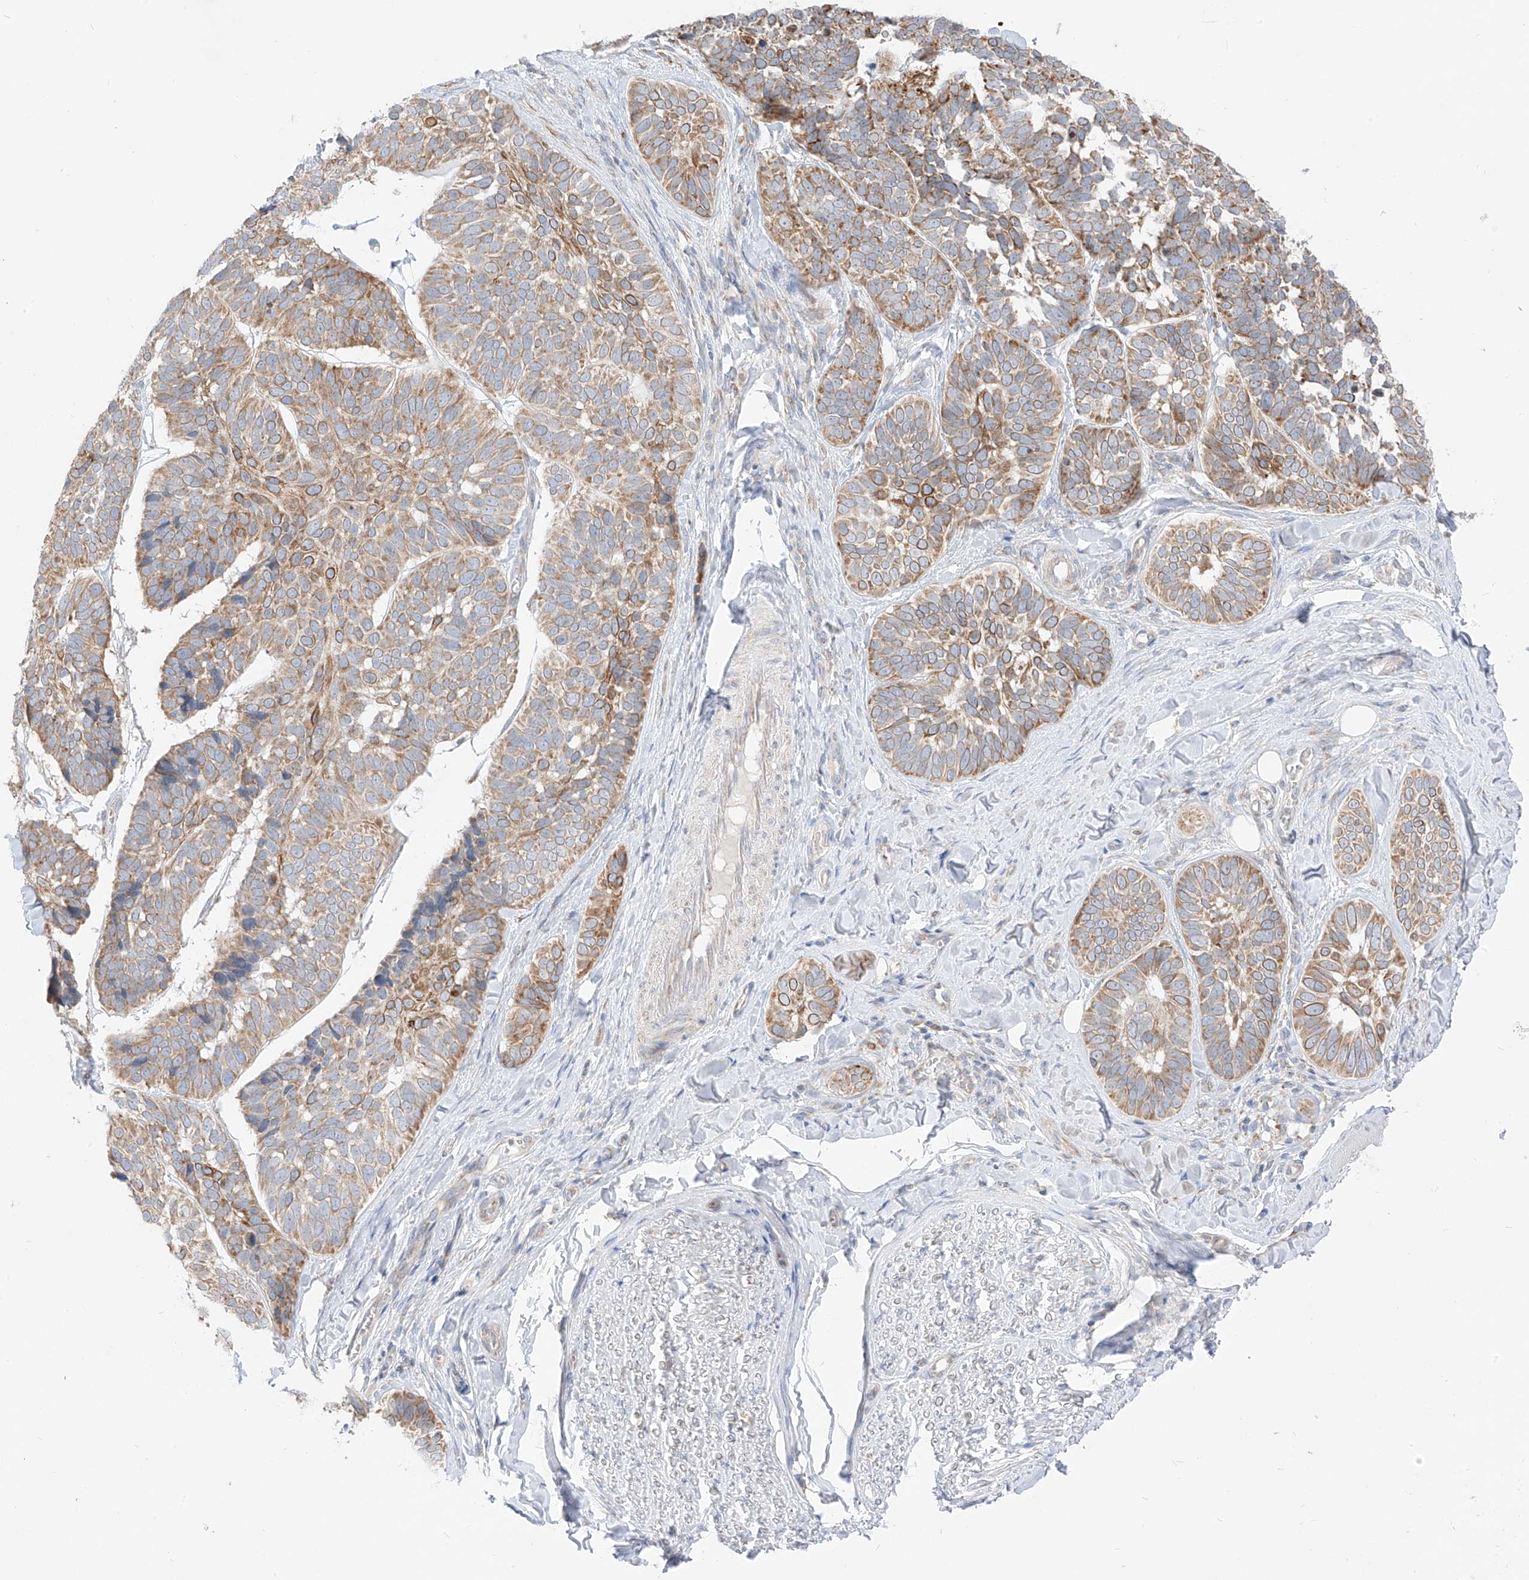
{"staining": {"intensity": "moderate", "quantity": "25%-75%", "location": "cytoplasmic/membranous"}, "tissue": "skin cancer", "cell_type": "Tumor cells", "image_type": "cancer", "snomed": [{"axis": "morphology", "description": "Basal cell carcinoma"}, {"axis": "topography", "description": "Skin"}], "caption": "The micrograph shows a brown stain indicating the presence of a protein in the cytoplasmic/membranous of tumor cells in basal cell carcinoma (skin).", "gene": "STT3A", "patient": {"sex": "male", "age": 62}}